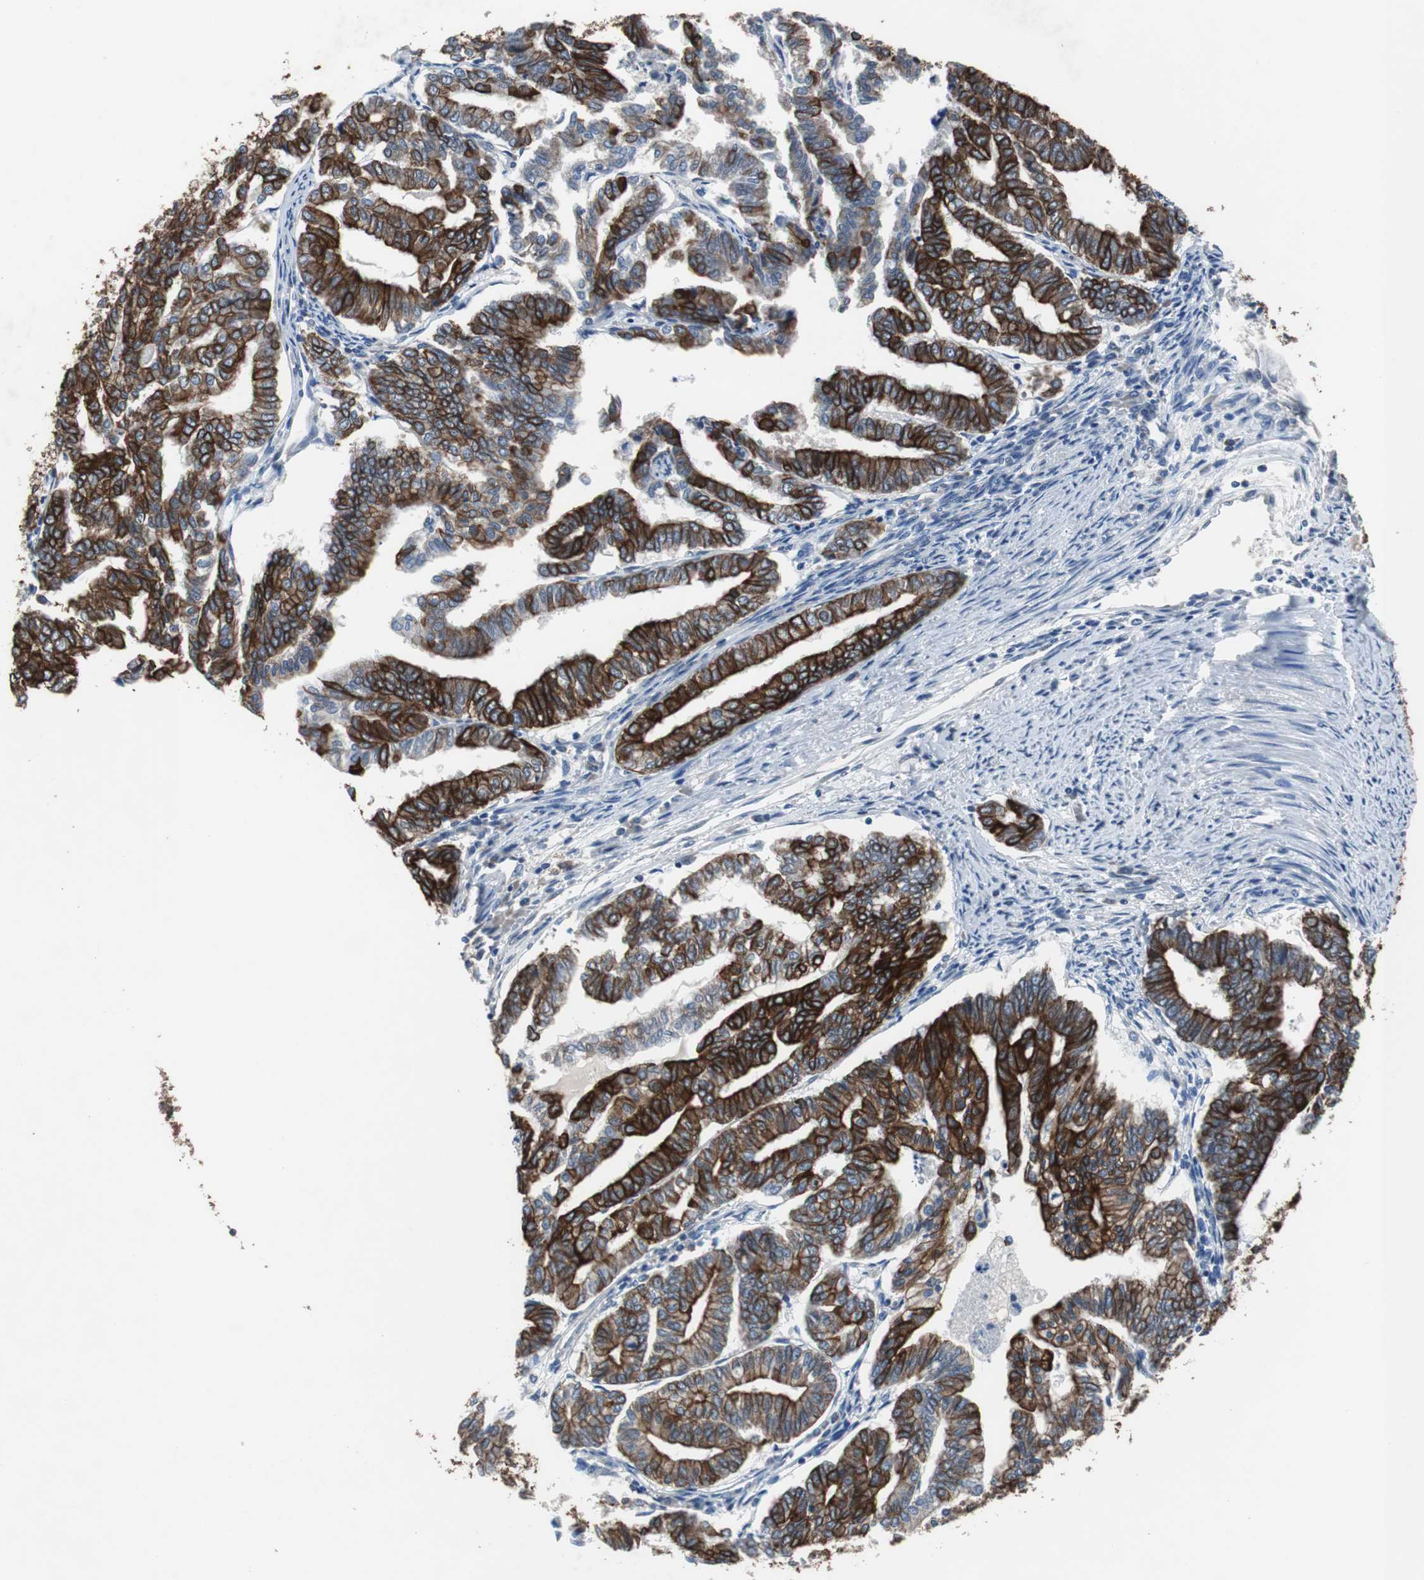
{"staining": {"intensity": "strong", "quantity": ">75%", "location": "cytoplasmic/membranous"}, "tissue": "endometrial cancer", "cell_type": "Tumor cells", "image_type": "cancer", "snomed": [{"axis": "morphology", "description": "Adenocarcinoma, NOS"}, {"axis": "topography", "description": "Endometrium"}], "caption": "Endometrial adenocarcinoma tissue exhibits strong cytoplasmic/membranous positivity in about >75% of tumor cells", "gene": "USP10", "patient": {"sex": "female", "age": 79}}